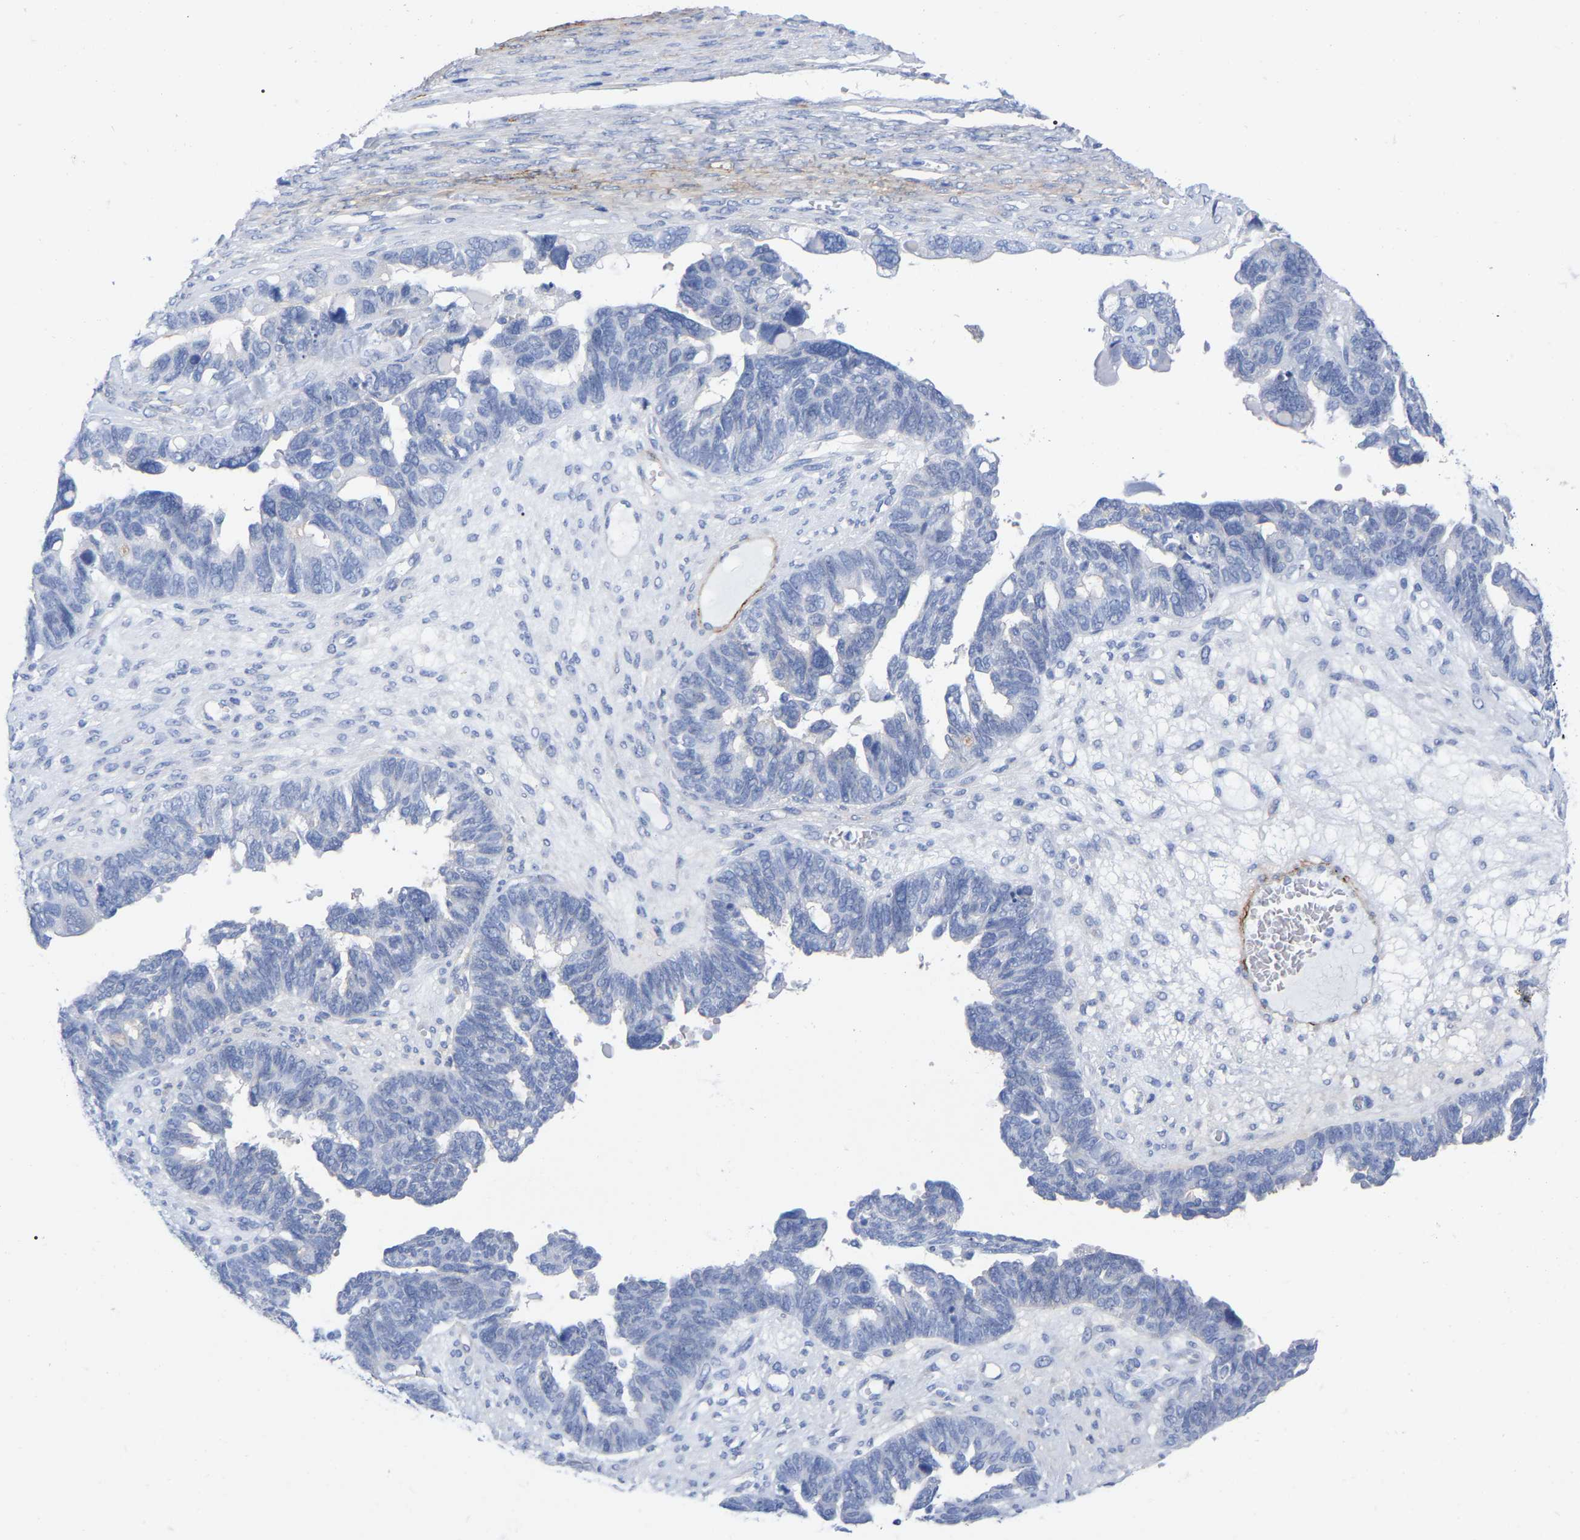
{"staining": {"intensity": "negative", "quantity": "none", "location": "none"}, "tissue": "ovarian cancer", "cell_type": "Tumor cells", "image_type": "cancer", "snomed": [{"axis": "morphology", "description": "Cystadenocarcinoma, serous, NOS"}, {"axis": "topography", "description": "Ovary"}], "caption": "Ovarian cancer (serous cystadenocarcinoma) stained for a protein using IHC exhibits no staining tumor cells.", "gene": "HAPLN1", "patient": {"sex": "female", "age": 79}}